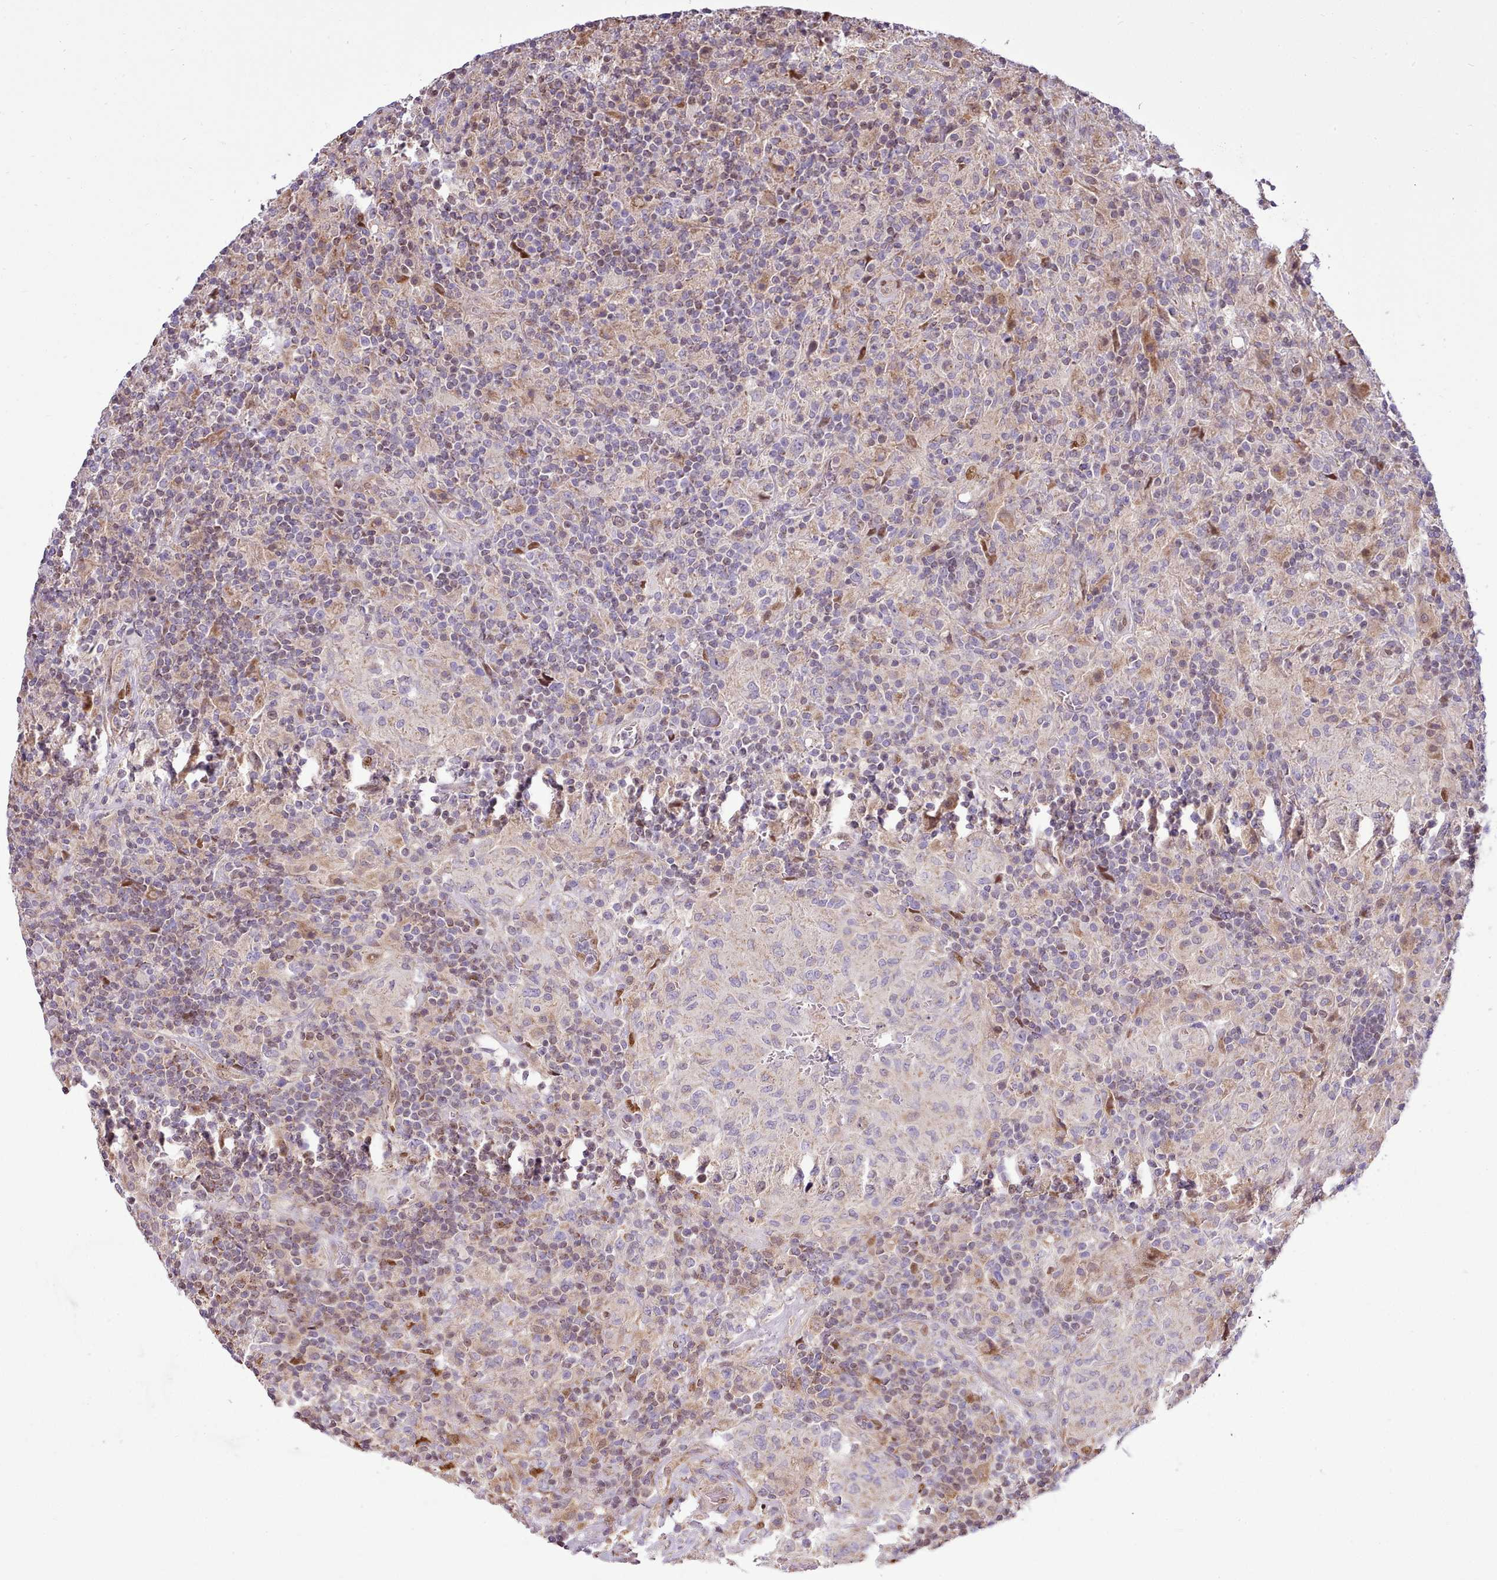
{"staining": {"intensity": "negative", "quantity": "none", "location": "none"}, "tissue": "lymphoma", "cell_type": "Tumor cells", "image_type": "cancer", "snomed": [{"axis": "morphology", "description": "Hodgkin's disease, NOS"}, {"axis": "topography", "description": "Lymph node"}], "caption": "This is an immunohistochemistry (IHC) photomicrograph of lymphoma. There is no positivity in tumor cells.", "gene": "ARL2BP", "patient": {"sex": "male", "age": 70}}